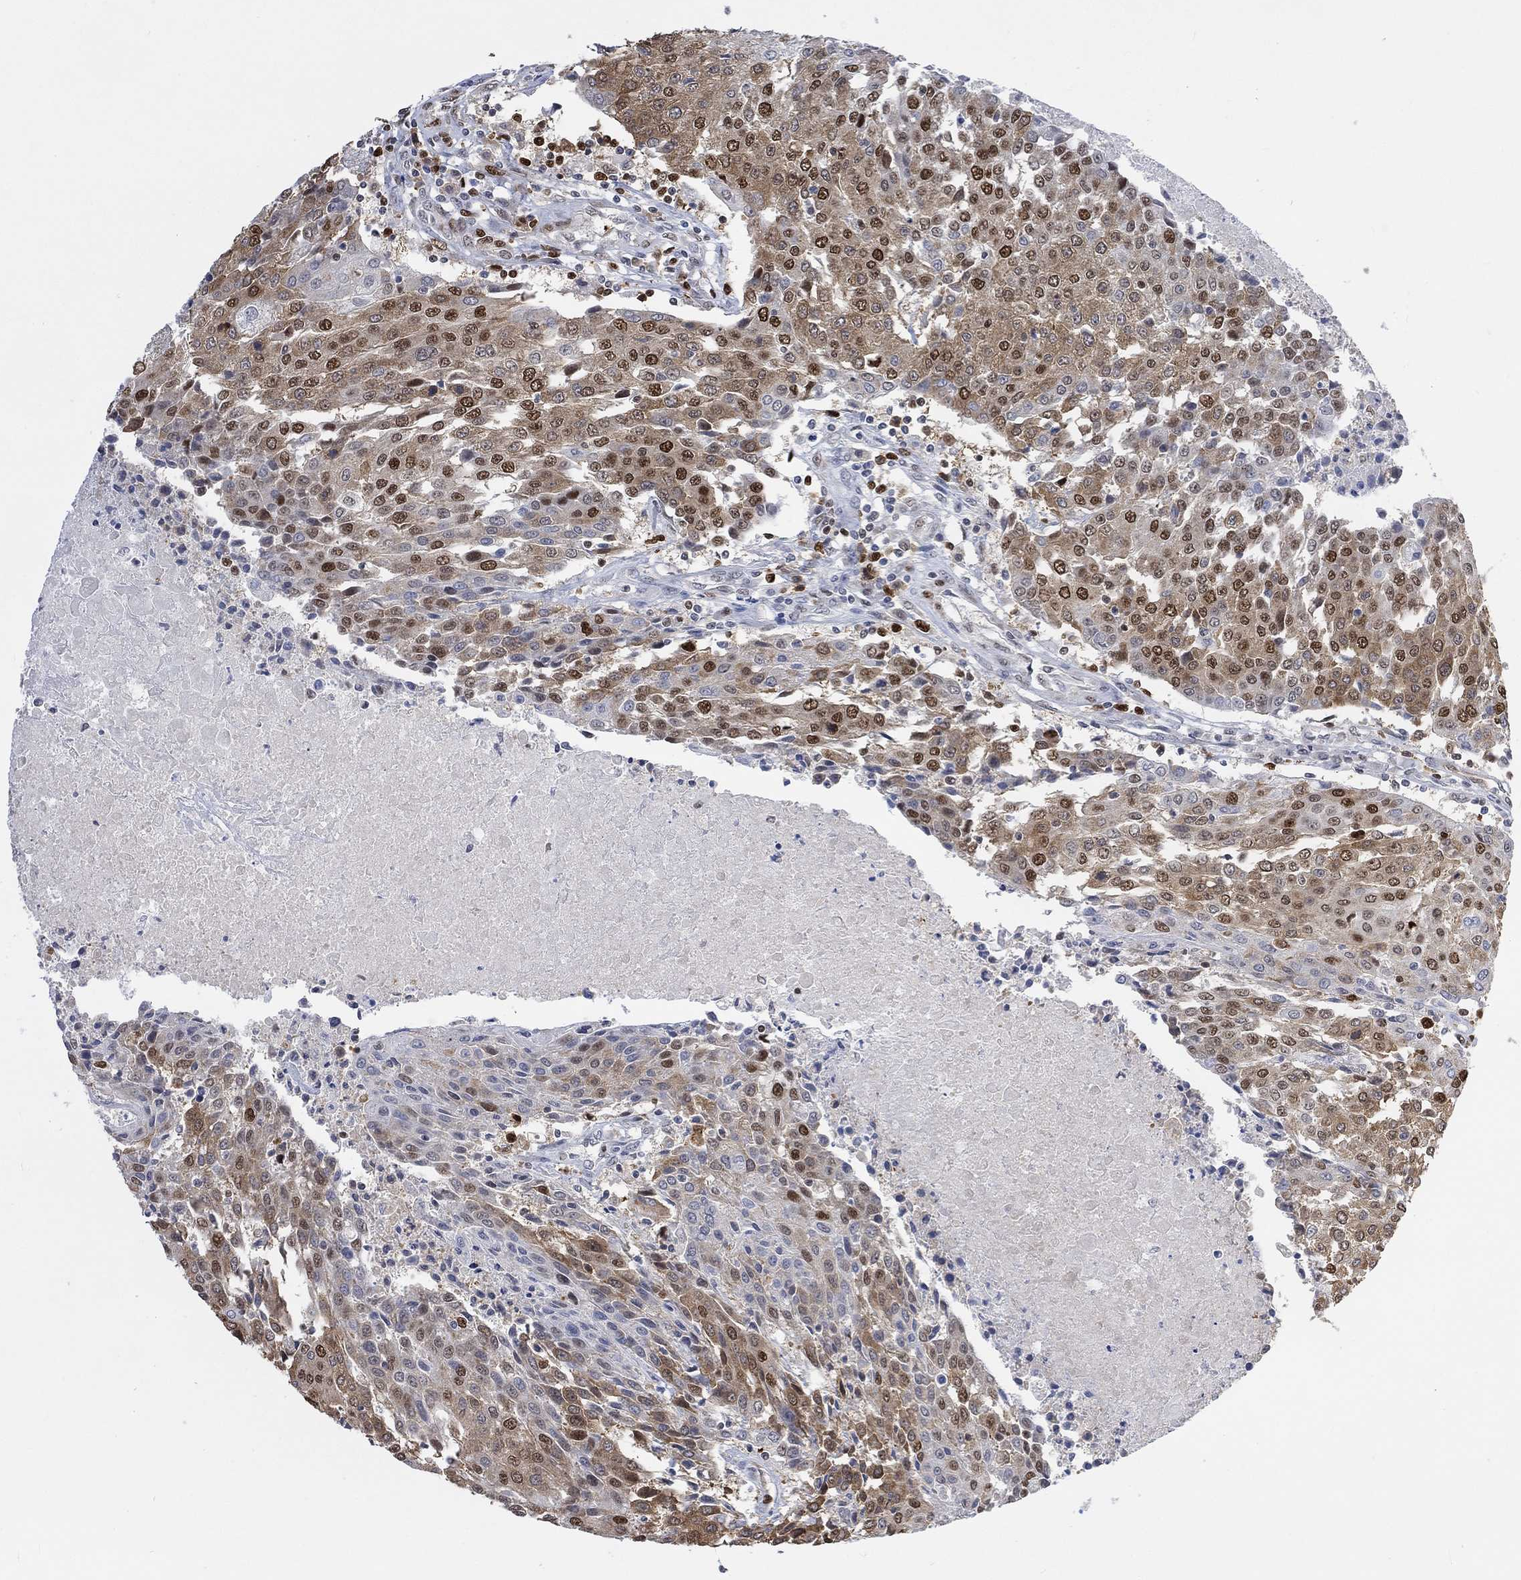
{"staining": {"intensity": "strong", "quantity": "25%-75%", "location": "cytoplasmic/membranous,nuclear"}, "tissue": "urothelial cancer", "cell_type": "Tumor cells", "image_type": "cancer", "snomed": [{"axis": "morphology", "description": "Urothelial carcinoma, High grade"}, {"axis": "topography", "description": "Urinary bladder"}], "caption": "Immunohistochemical staining of urothelial carcinoma (high-grade) shows strong cytoplasmic/membranous and nuclear protein staining in approximately 25%-75% of tumor cells.", "gene": "RAD54L2", "patient": {"sex": "female", "age": 85}}